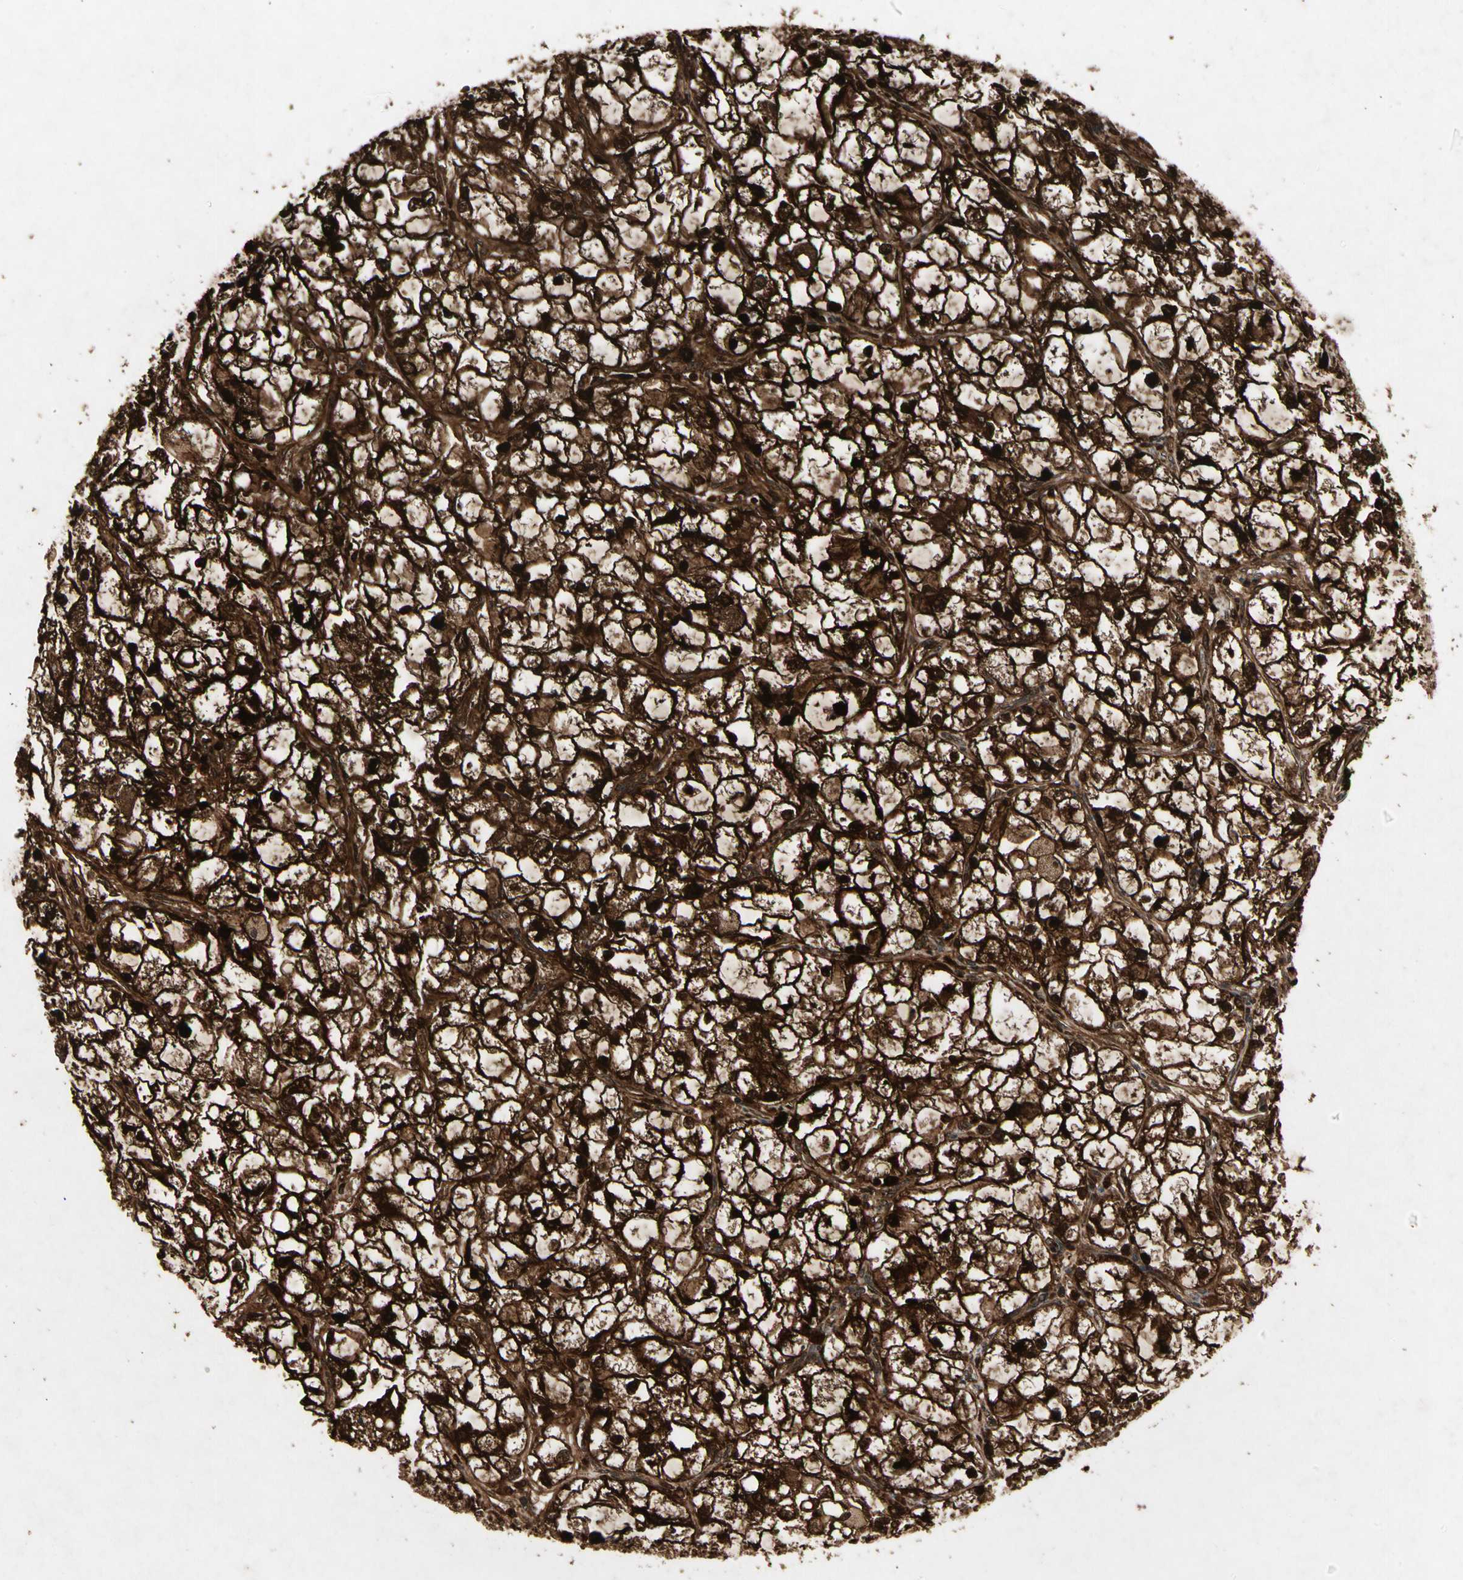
{"staining": {"intensity": "strong", "quantity": ">75%", "location": "cytoplasmic/membranous,nuclear"}, "tissue": "renal cancer", "cell_type": "Tumor cells", "image_type": "cancer", "snomed": [{"axis": "morphology", "description": "Adenocarcinoma, NOS"}, {"axis": "topography", "description": "Kidney"}], "caption": "High-power microscopy captured an immunohistochemistry image of renal cancer (adenocarcinoma), revealing strong cytoplasmic/membranous and nuclear staining in about >75% of tumor cells.", "gene": "GLRX", "patient": {"sex": "female", "age": 70}}